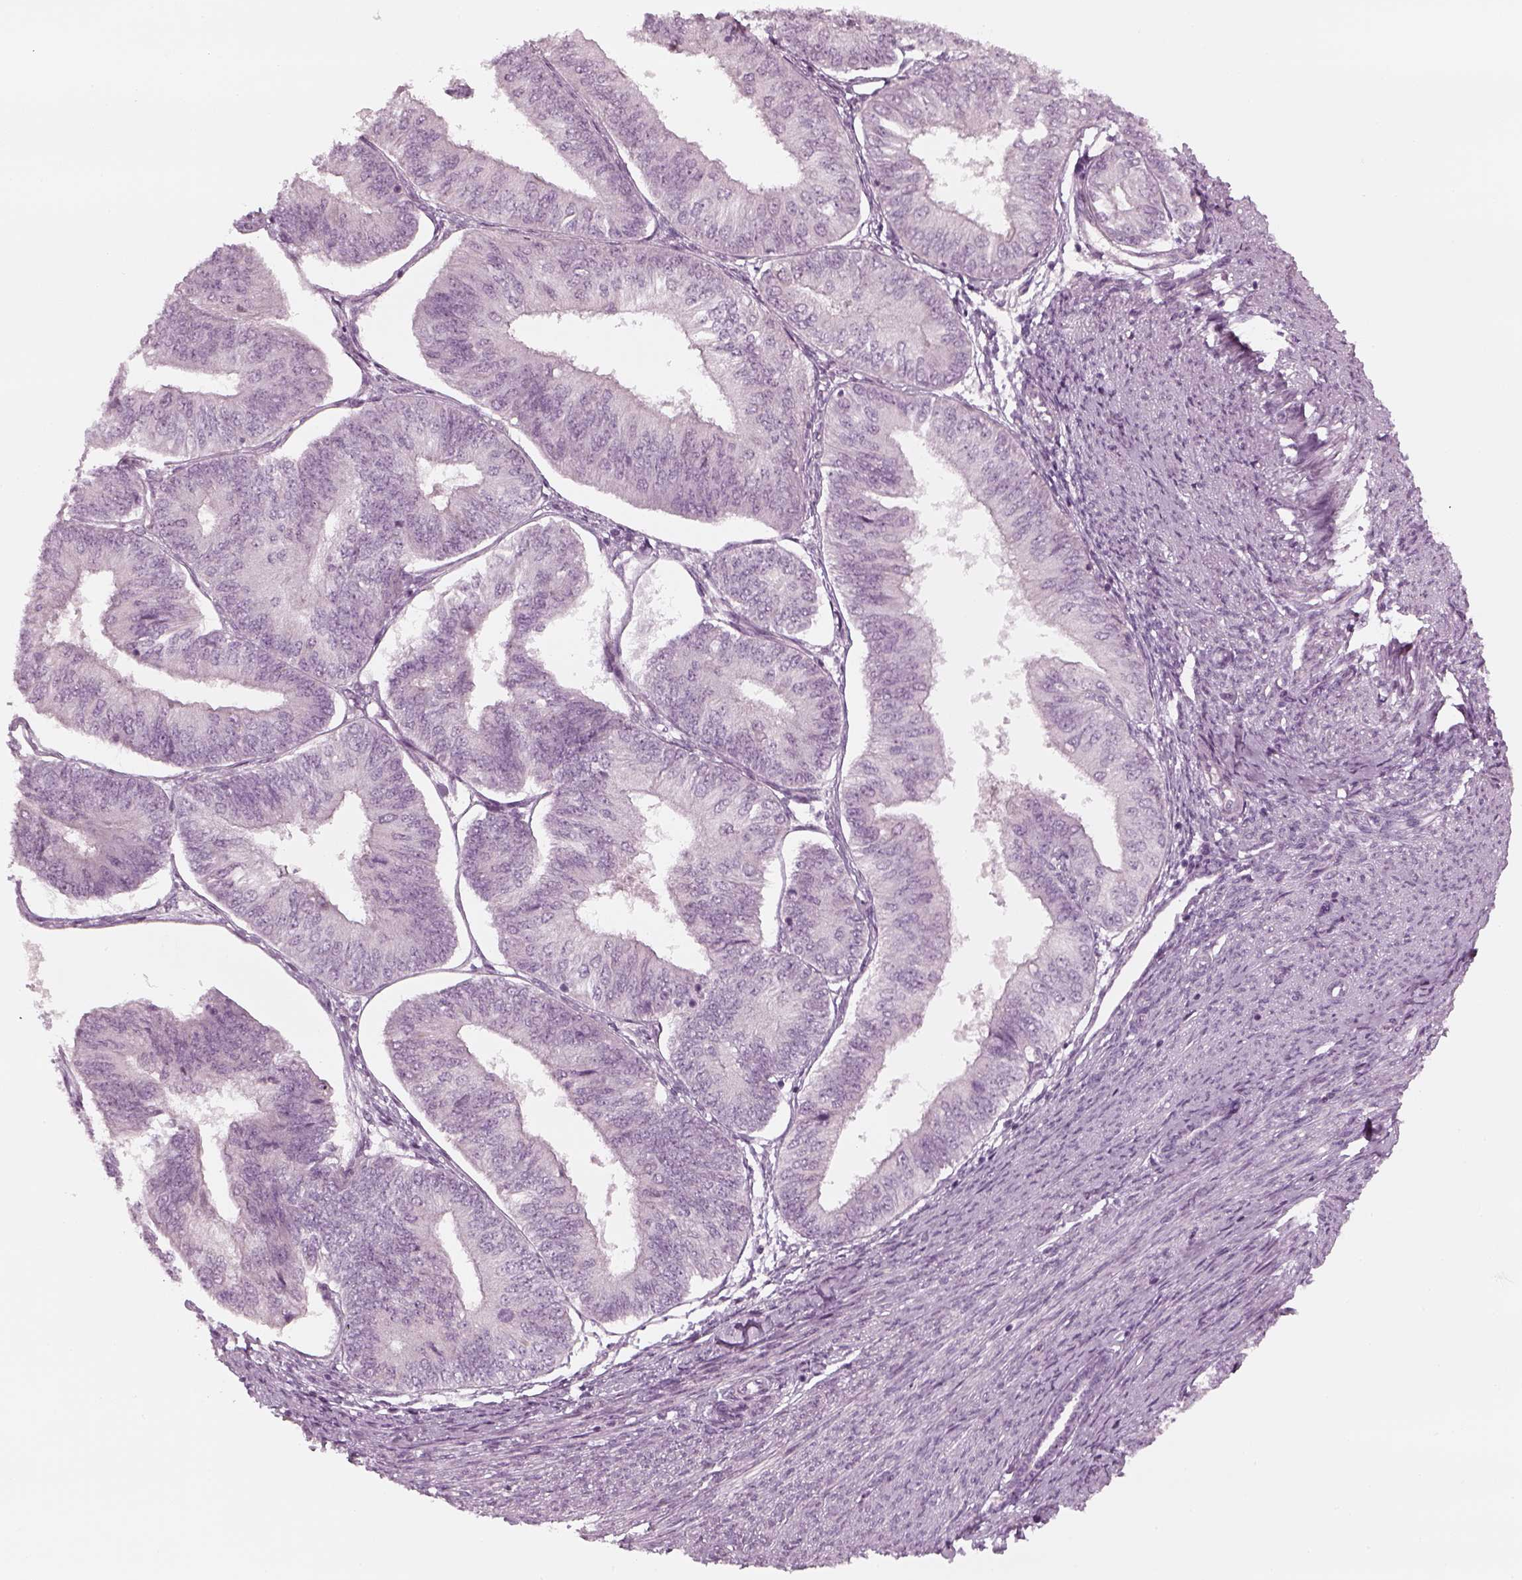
{"staining": {"intensity": "negative", "quantity": "none", "location": "none"}, "tissue": "endometrial cancer", "cell_type": "Tumor cells", "image_type": "cancer", "snomed": [{"axis": "morphology", "description": "Adenocarcinoma, NOS"}, {"axis": "topography", "description": "Endometrium"}], "caption": "Endometrial cancer (adenocarcinoma) was stained to show a protein in brown. There is no significant positivity in tumor cells. (DAB immunohistochemistry, high magnification).", "gene": "PNMT", "patient": {"sex": "female", "age": 58}}